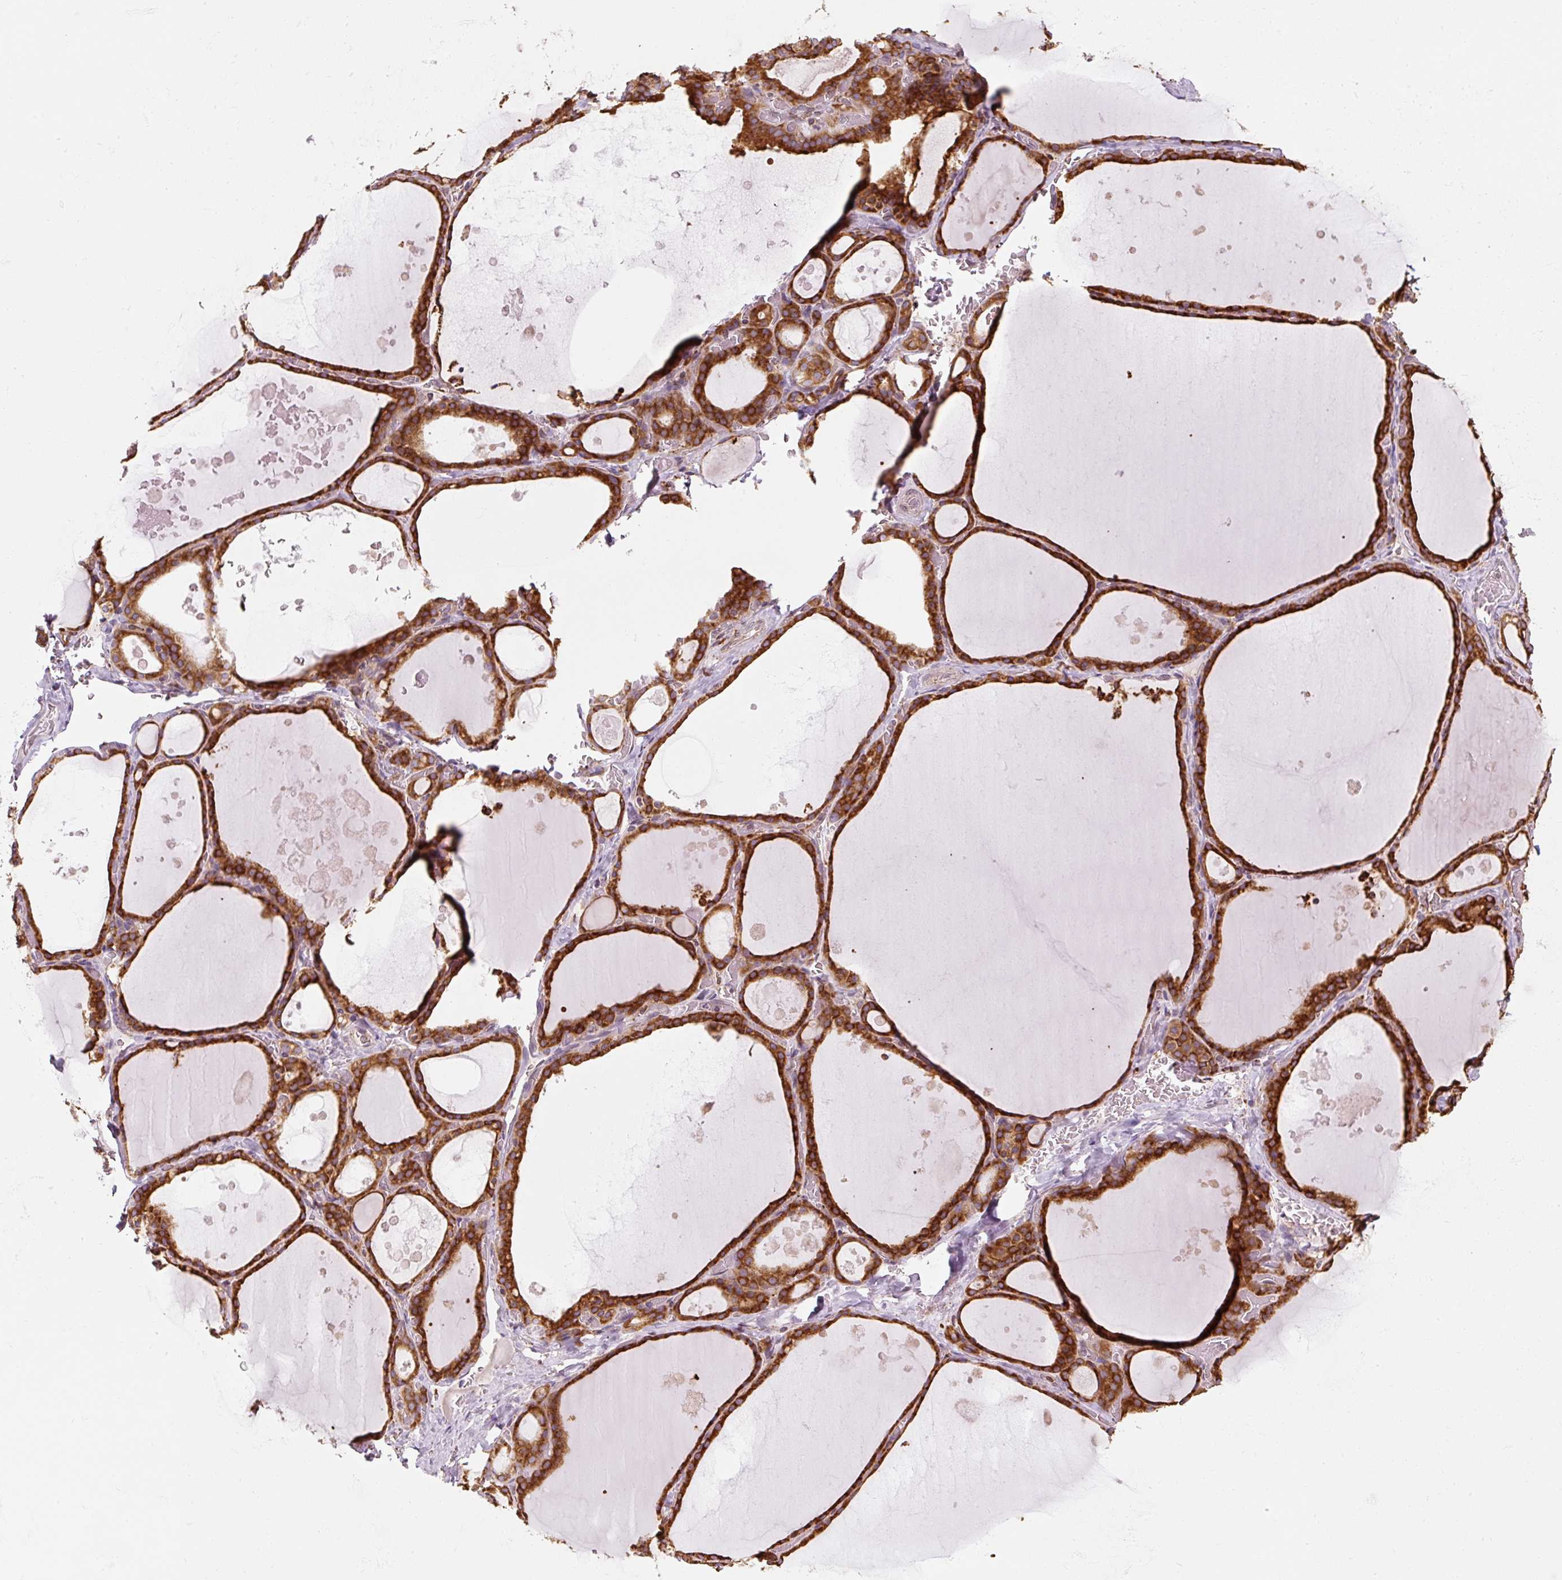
{"staining": {"intensity": "strong", "quantity": ">75%", "location": "cytoplasmic/membranous"}, "tissue": "thyroid gland", "cell_type": "Glandular cells", "image_type": "normal", "snomed": [{"axis": "morphology", "description": "Normal tissue, NOS"}, {"axis": "topography", "description": "Thyroid gland"}], "caption": "Brown immunohistochemical staining in unremarkable human thyroid gland exhibits strong cytoplasmic/membranous staining in about >75% of glandular cells. Nuclei are stained in blue.", "gene": "PRKCSH", "patient": {"sex": "male", "age": 56}}